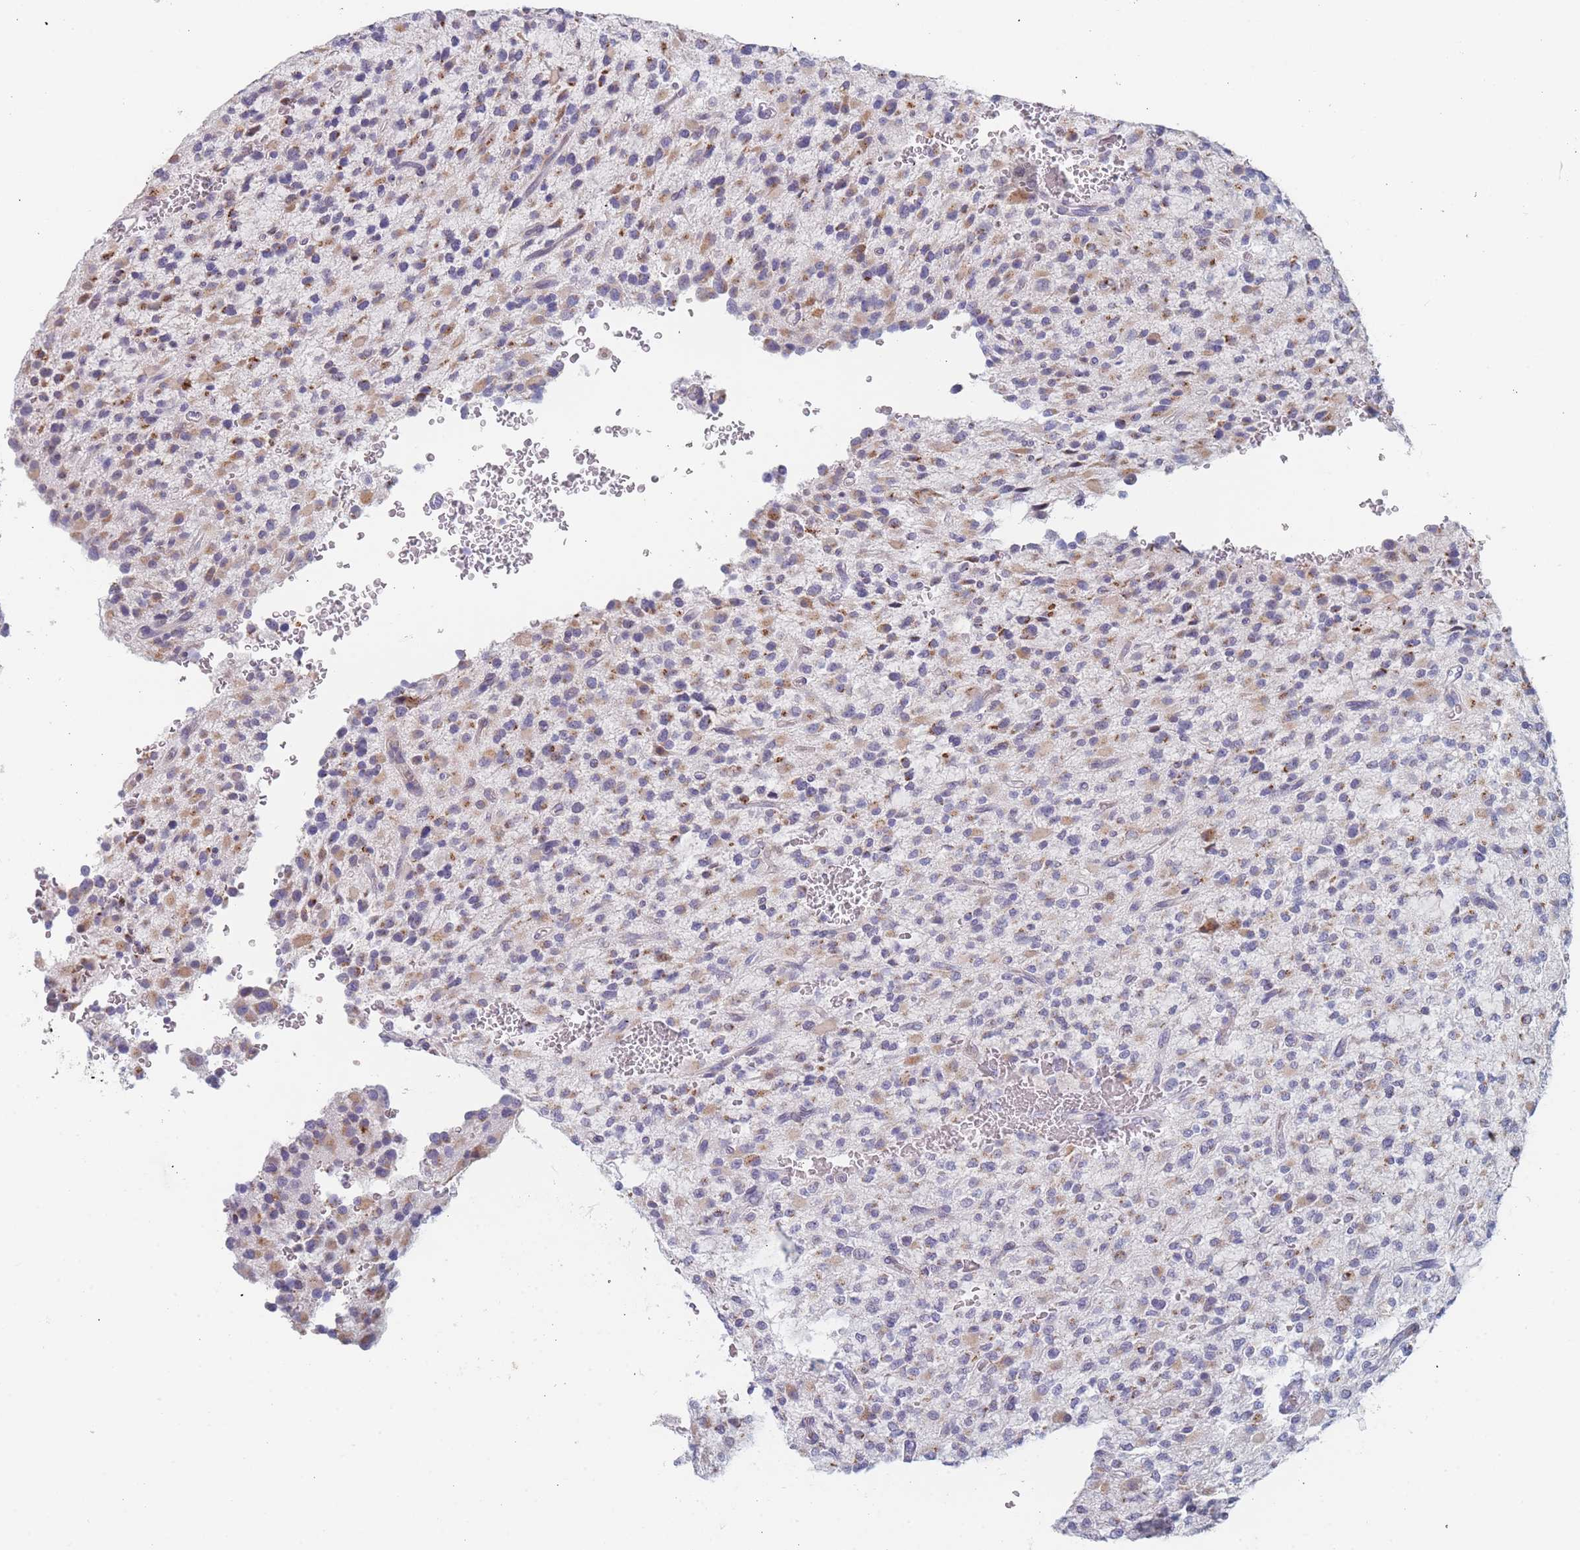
{"staining": {"intensity": "moderate", "quantity": "<25%", "location": "cytoplasmic/membranous"}, "tissue": "glioma", "cell_type": "Tumor cells", "image_type": "cancer", "snomed": [{"axis": "morphology", "description": "Glioma, malignant, High grade"}, {"axis": "topography", "description": "Brain"}], "caption": "Malignant glioma (high-grade) stained for a protein (brown) displays moderate cytoplasmic/membranous positive staining in approximately <25% of tumor cells.", "gene": "TMED10", "patient": {"sex": "male", "age": 34}}